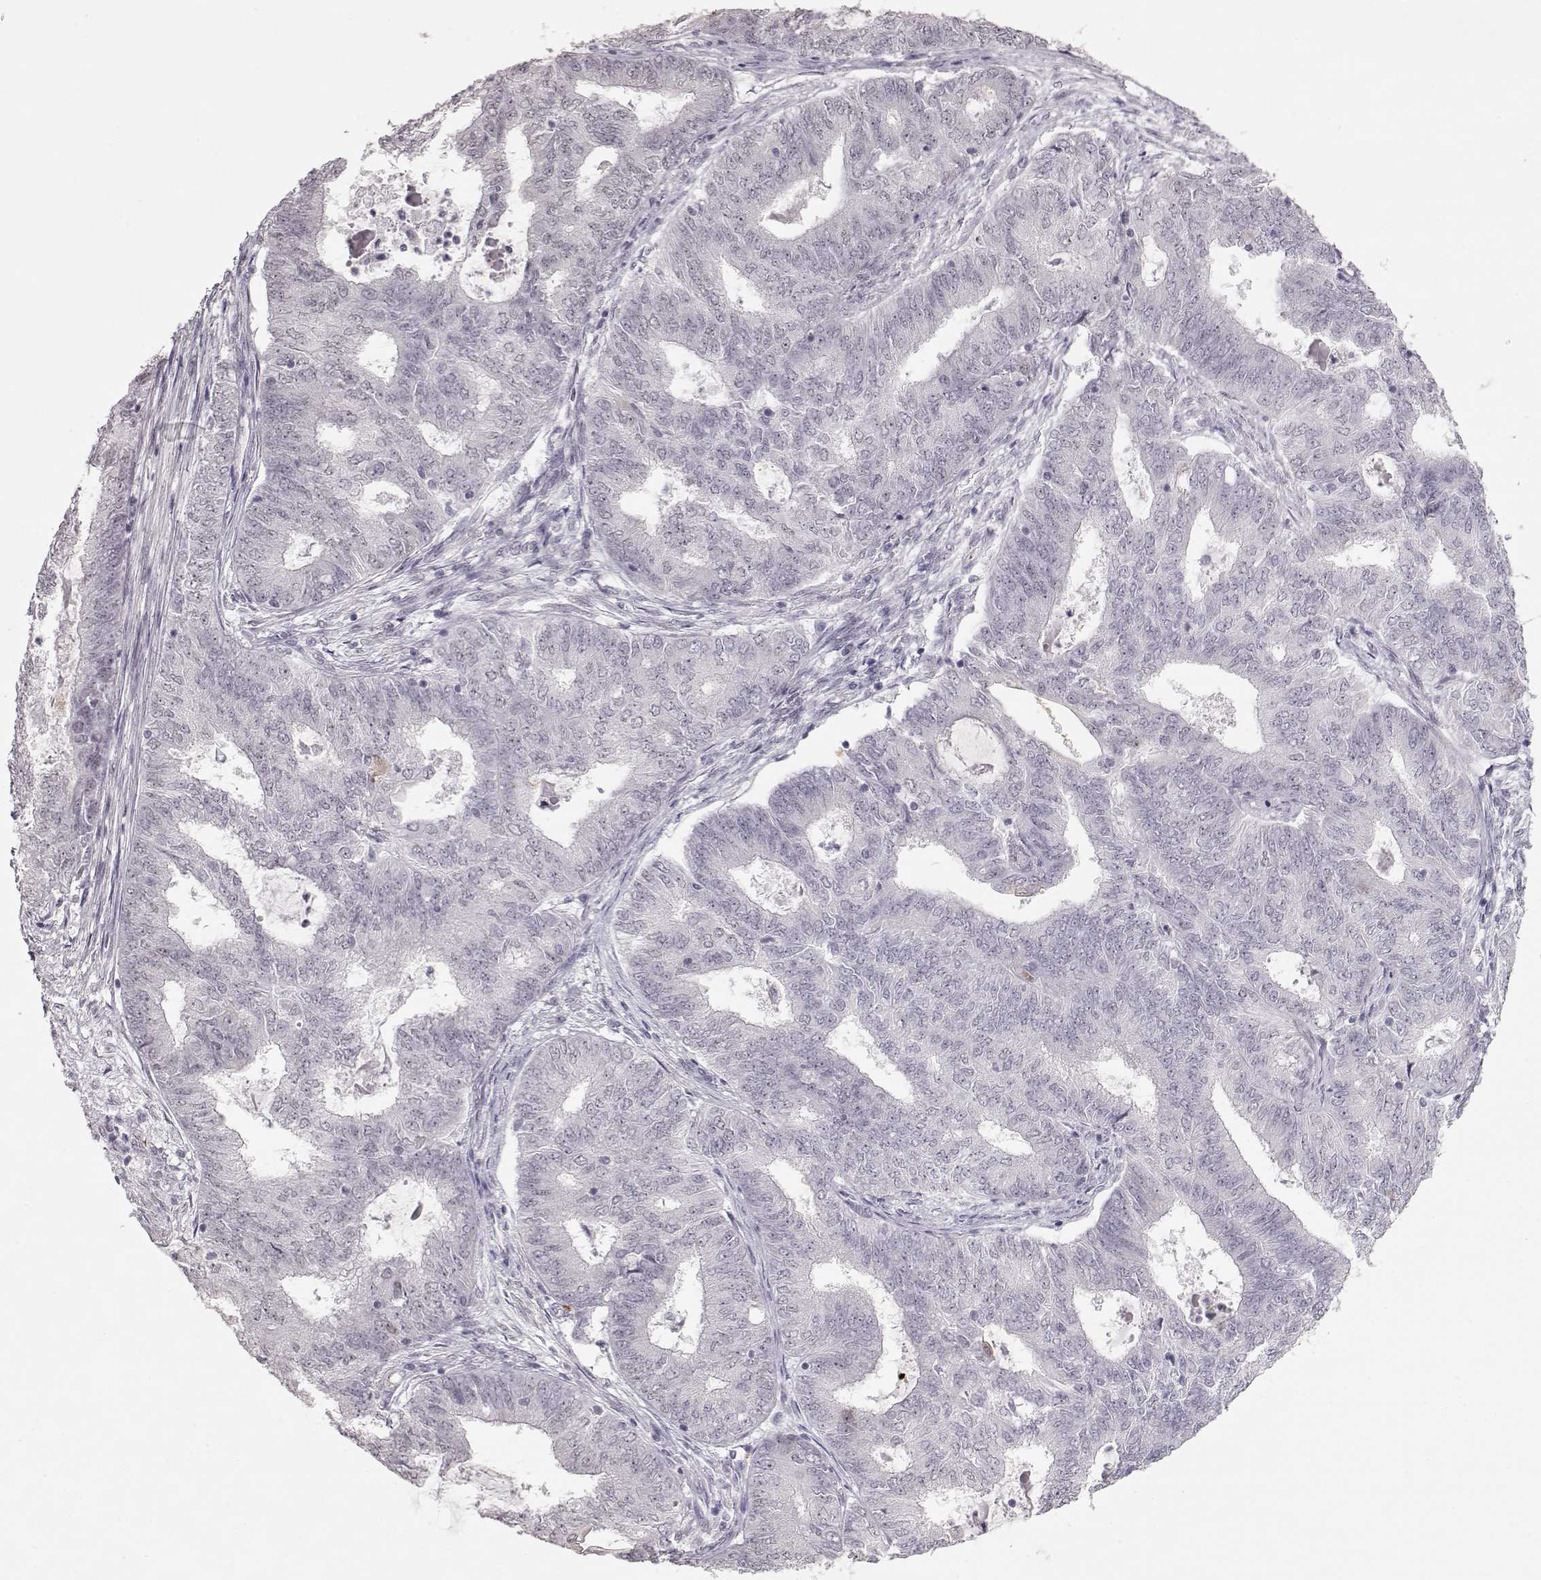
{"staining": {"intensity": "negative", "quantity": "none", "location": "none"}, "tissue": "endometrial cancer", "cell_type": "Tumor cells", "image_type": "cancer", "snomed": [{"axis": "morphology", "description": "Adenocarcinoma, NOS"}, {"axis": "topography", "description": "Endometrium"}], "caption": "A micrograph of human endometrial adenocarcinoma is negative for staining in tumor cells.", "gene": "PCP4", "patient": {"sex": "female", "age": 62}}